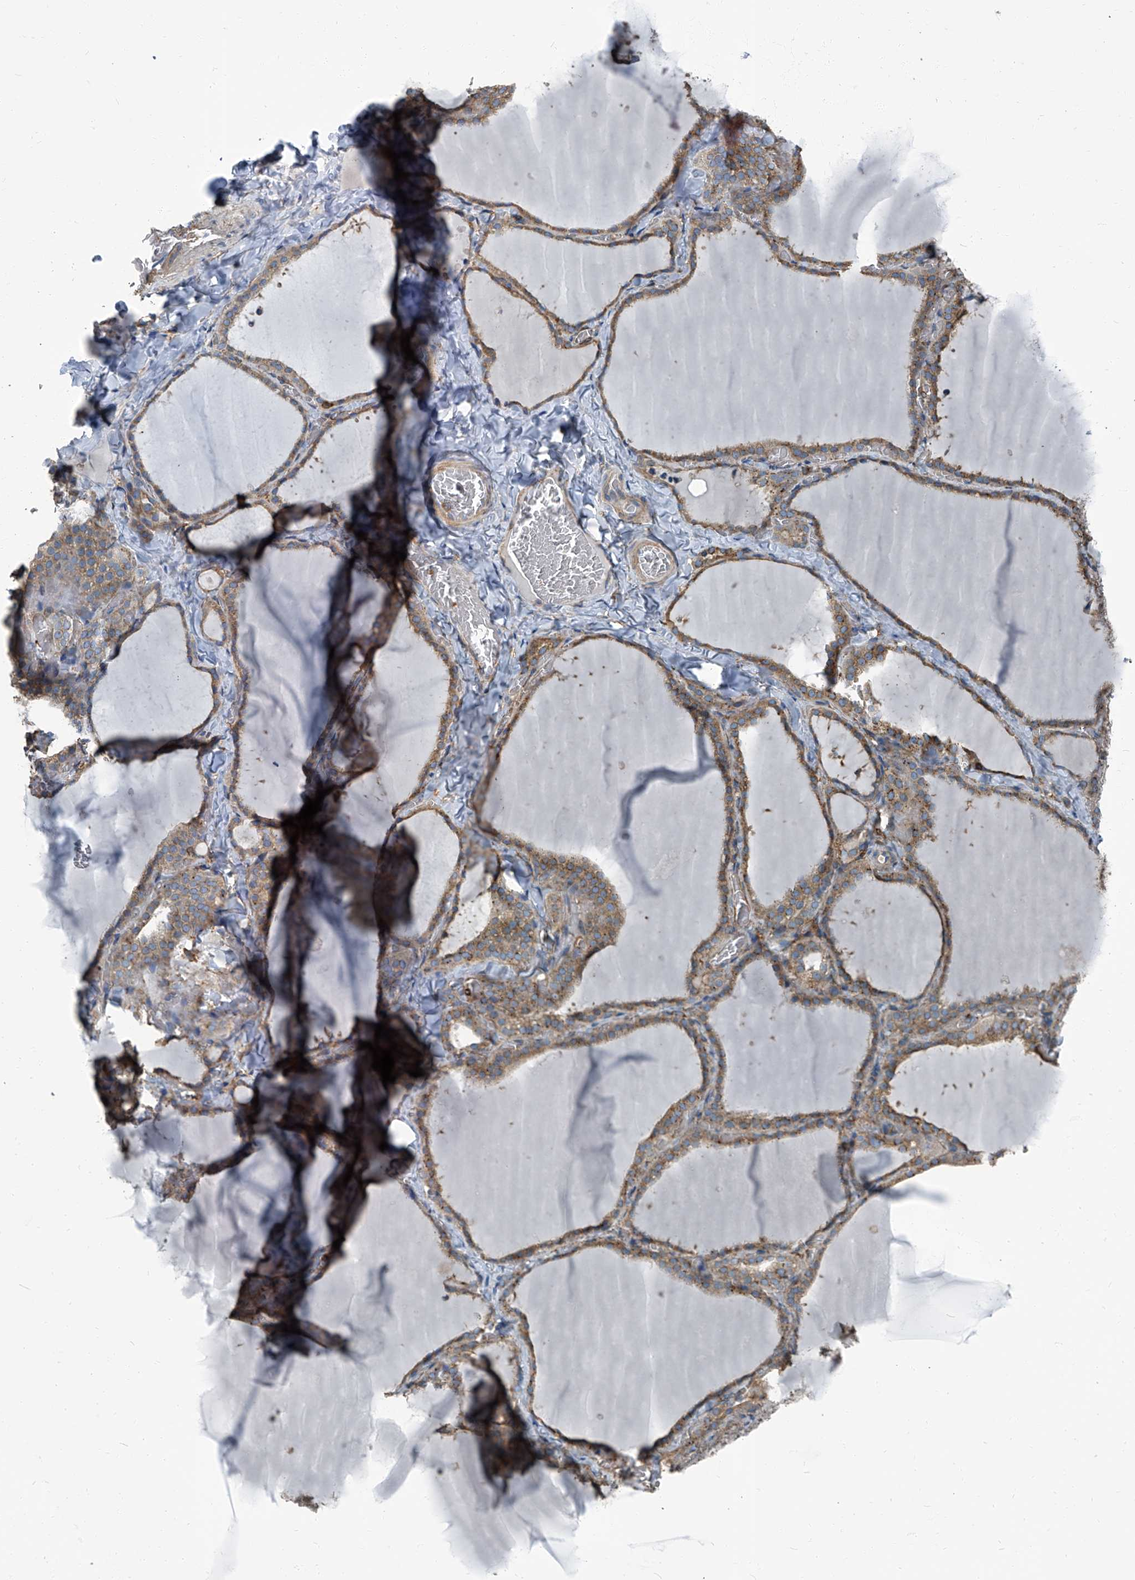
{"staining": {"intensity": "moderate", "quantity": "25%-75%", "location": "cytoplasmic/membranous"}, "tissue": "thyroid gland", "cell_type": "Glandular cells", "image_type": "normal", "snomed": [{"axis": "morphology", "description": "Normal tissue, NOS"}, {"axis": "topography", "description": "Thyroid gland"}], "caption": "Thyroid gland stained with IHC exhibits moderate cytoplasmic/membranous expression in approximately 25%-75% of glandular cells. (brown staining indicates protein expression, while blue staining denotes nuclei).", "gene": "SEPTIN7", "patient": {"sex": "female", "age": 22}}